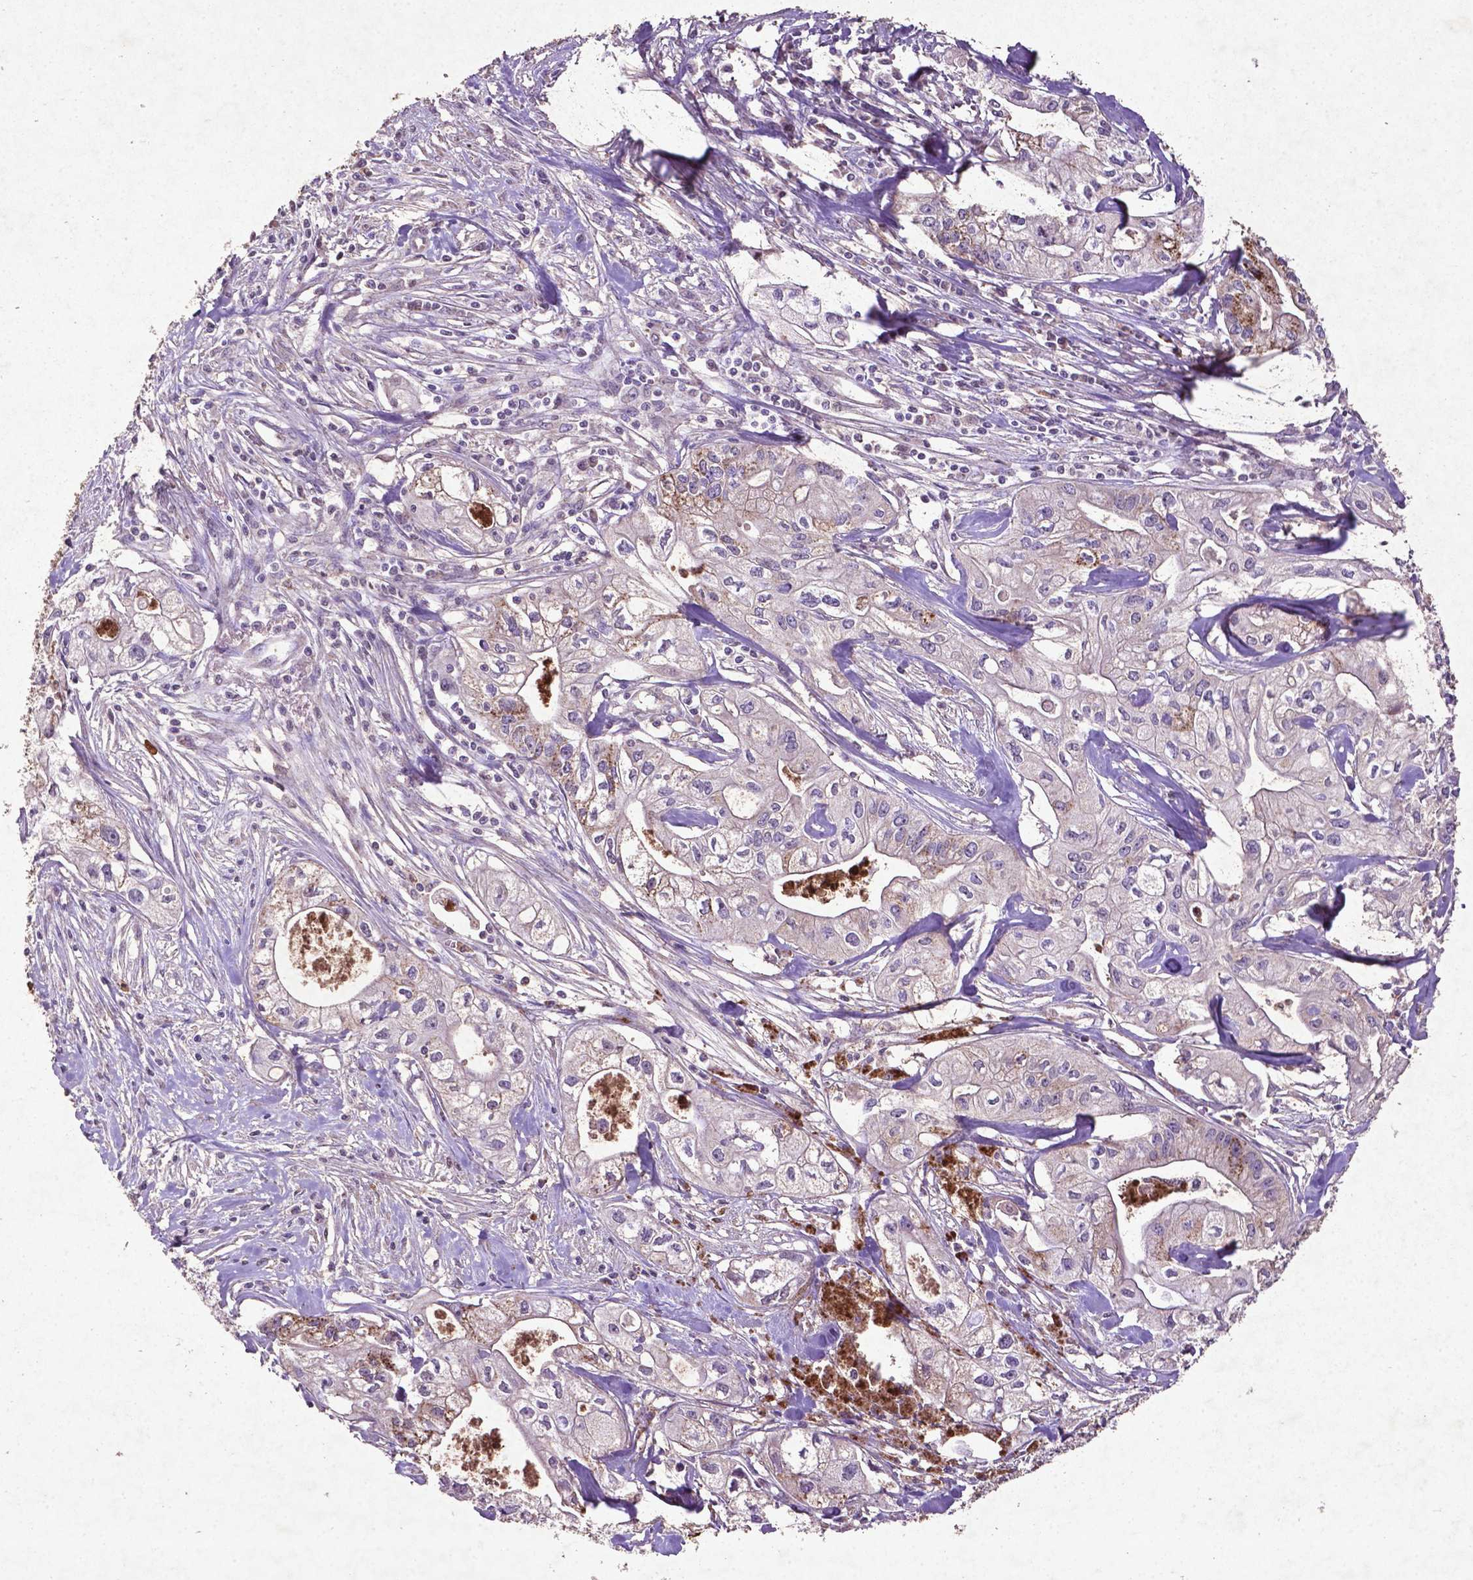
{"staining": {"intensity": "moderate", "quantity": "25%-75%", "location": "cytoplasmic/membranous"}, "tissue": "pancreatic cancer", "cell_type": "Tumor cells", "image_type": "cancer", "snomed": [{"axis": "morphology", "description": "Adenocarcinoma, NOS"}, {"axis": "topography", "description": "Pancreas"}], "caption": "A brown stain highlights moderate cytoplasmic/membranous positivity of a protein in pancreatic cancer (adenocarcinoma) tumor cells. The staining is performed using DAB (3,3'-diaminobenzidine) brown chromogen to label protein expression. The nuclei are counter-stained blue using hematoxylin.", "gene": "MTOR", "patient": {"sex": "male", "age": 70}}